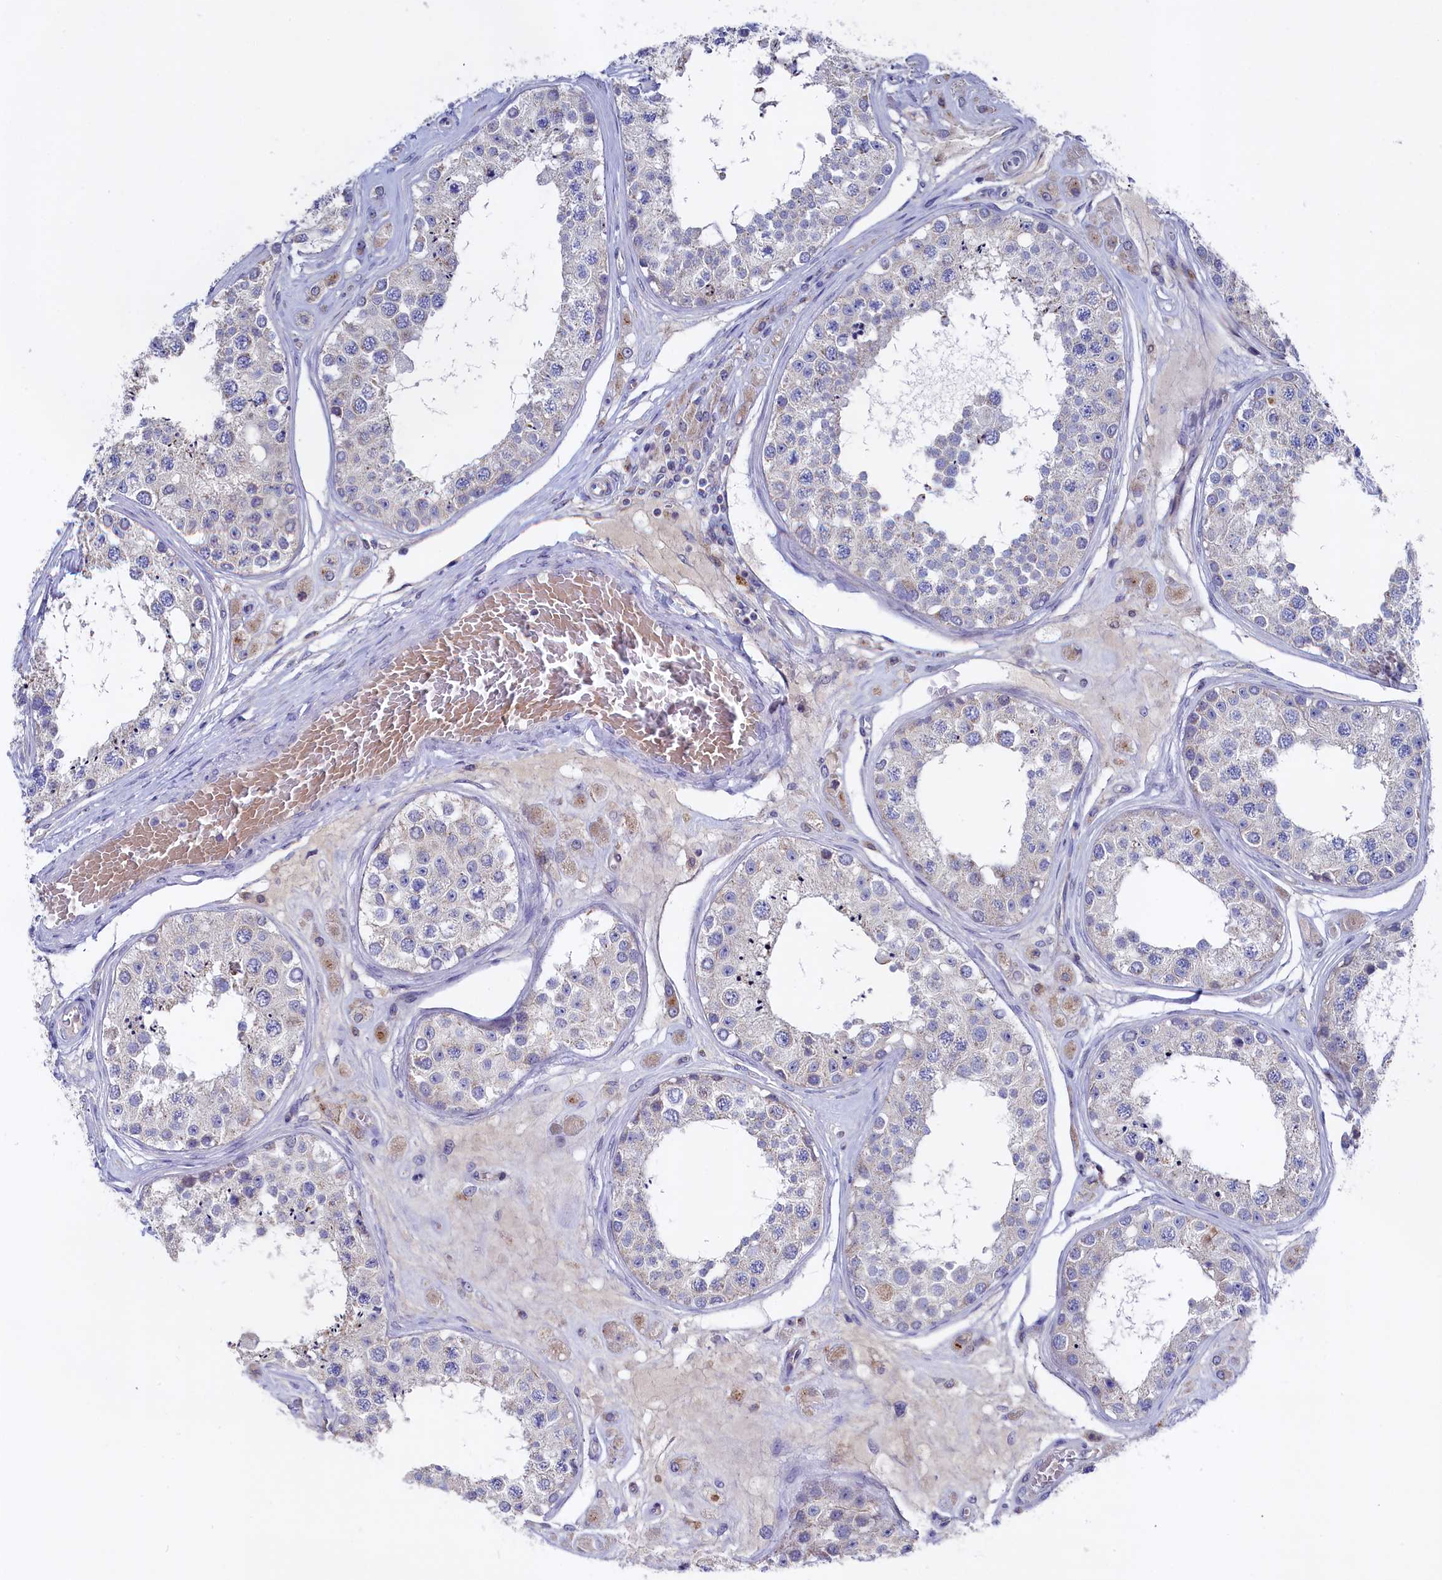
{"staining": {"intensity": "negative", "quantity": "none", "location": "none"}, "tissue": "testis", "cell_type": "Cells in seminiferous ducts", "image_type": "normal", "snomed": [{"axis": "morphology", "description": "Normal tissue, NOS"}, {"axis": "topography", "description": "Testis"}], "caption": "IHC photomicrograph of unremarkable testis: human testis stained with DAB exhibits no significant protein staining in cells in seminiferous ducts. Brightfield microscopy of IHC stained with DAB (brown) and hematoxylin (blue), captured at high magnification.", "gene": "GPR108", "patient": {"sex": "male", "age": 25}}